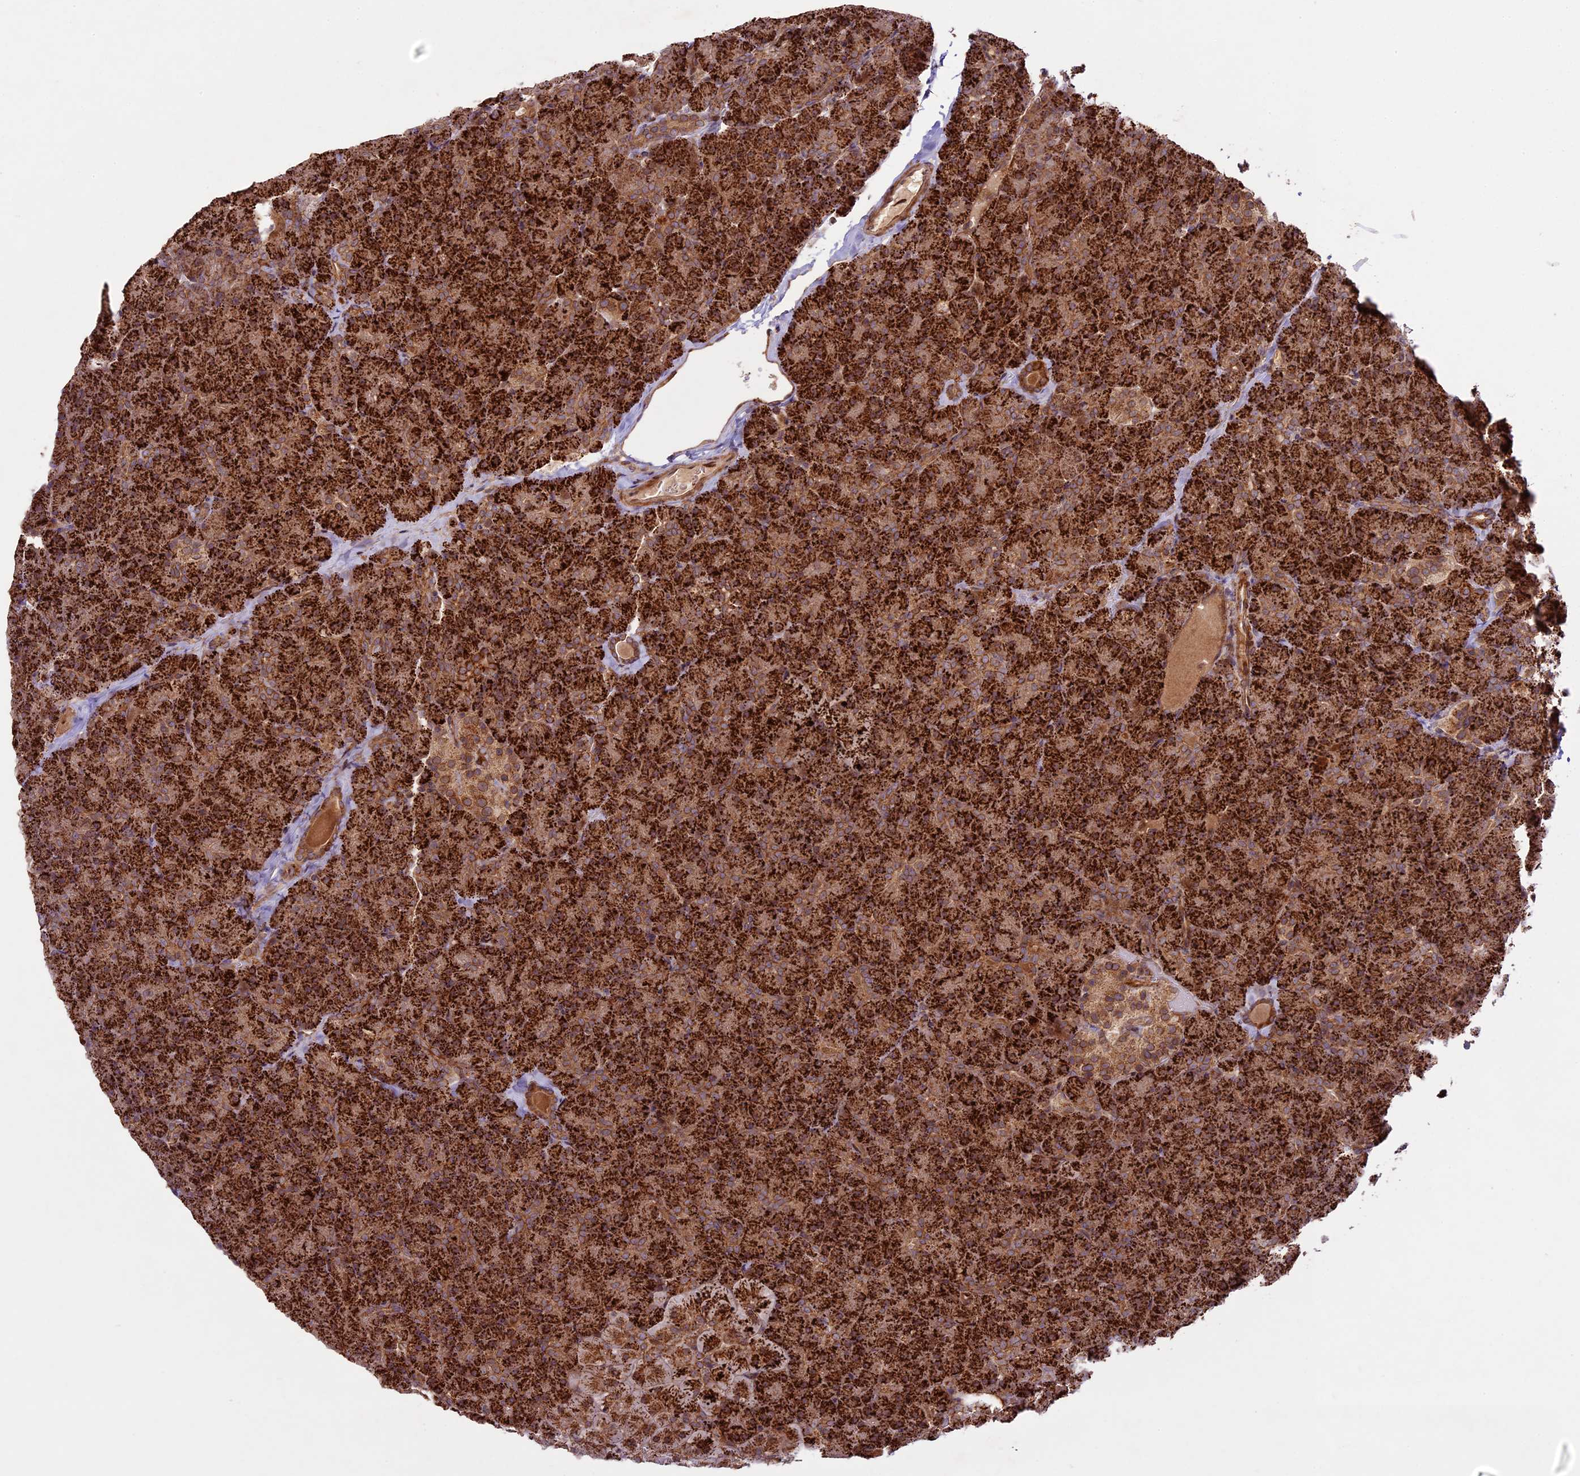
{"staining": {"intensity": "strong", "quantity": ">75%", "location": "cytoplasmic/membranous"}, "tissue": "pancreas", "cell_type": "Exocrine glandular cells", "image_type": "normal", "snomed": [{"axis": "morphology", "description": "Normal tissue, NOS"}, {"axis": "topography", "description": "Pancreas"}], "caption": "This is an image of immunohistochemistry (IHC) staining of normal pancreas, which shows strong expression in the cytoplasmic/membranous of exocrine glandular cells.", "gene": "DGKH", "patient": {"sex": "male", "age": 36}}